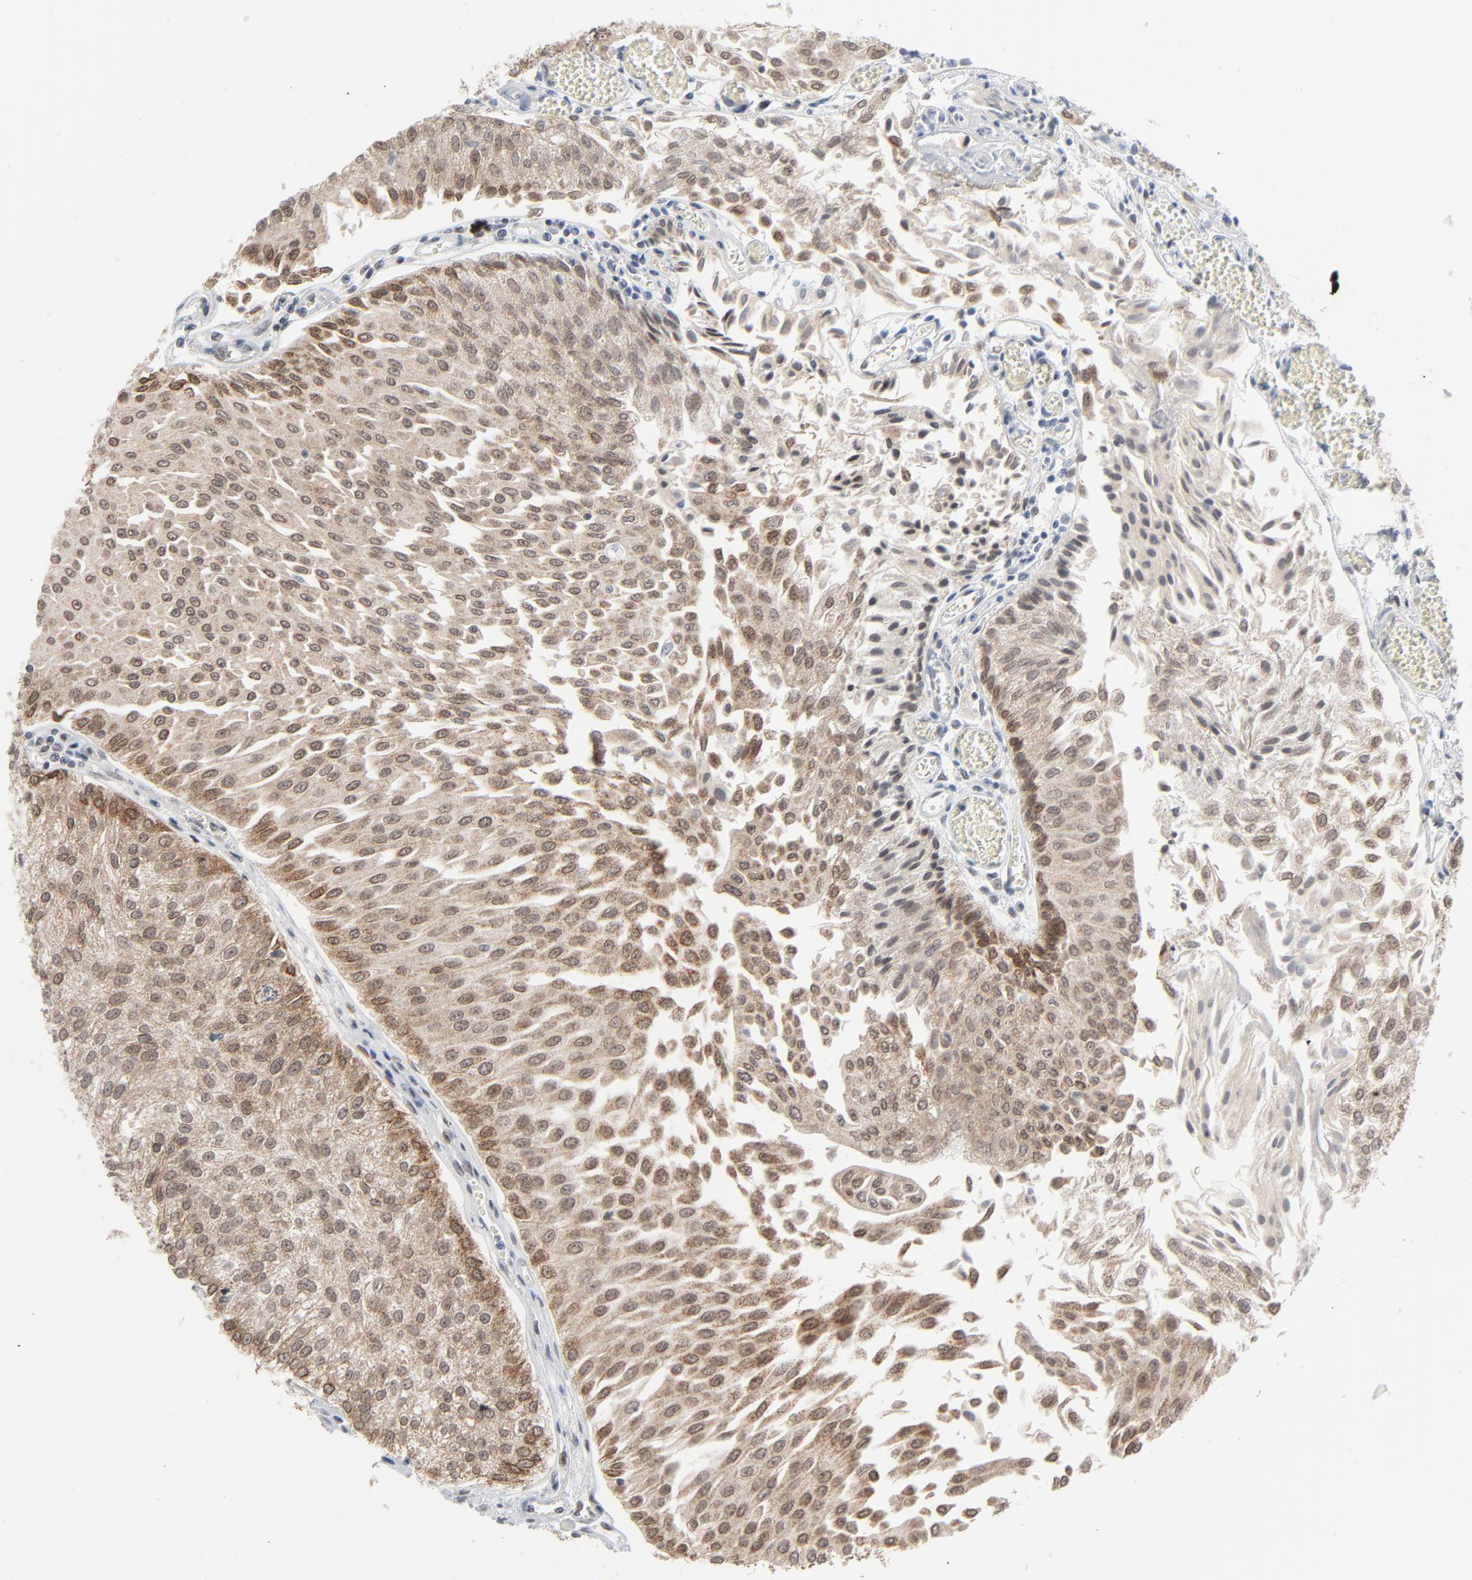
{"staining": {"intensity": "moderate", "quantity": ">75%", "location": "cytoplasmic/membranous"}, "tissue": "urothelial cancer", "cell_type": "Tumor cells", "image_type": "cancer", "snomed": [{"axis": "morphology", "description": "Urothelial carcinoma, Low grade"}, {"axis": "topography", "description": "Urinary bladder"}], "caption": "Human urothelial cancer stained for a protein (brown) shows moderate cytoplasmic/membranous positive staining in about >75% of tumor cells.", "gene": "ITPR3", "patient": {"sex": "male", "age": 86}}